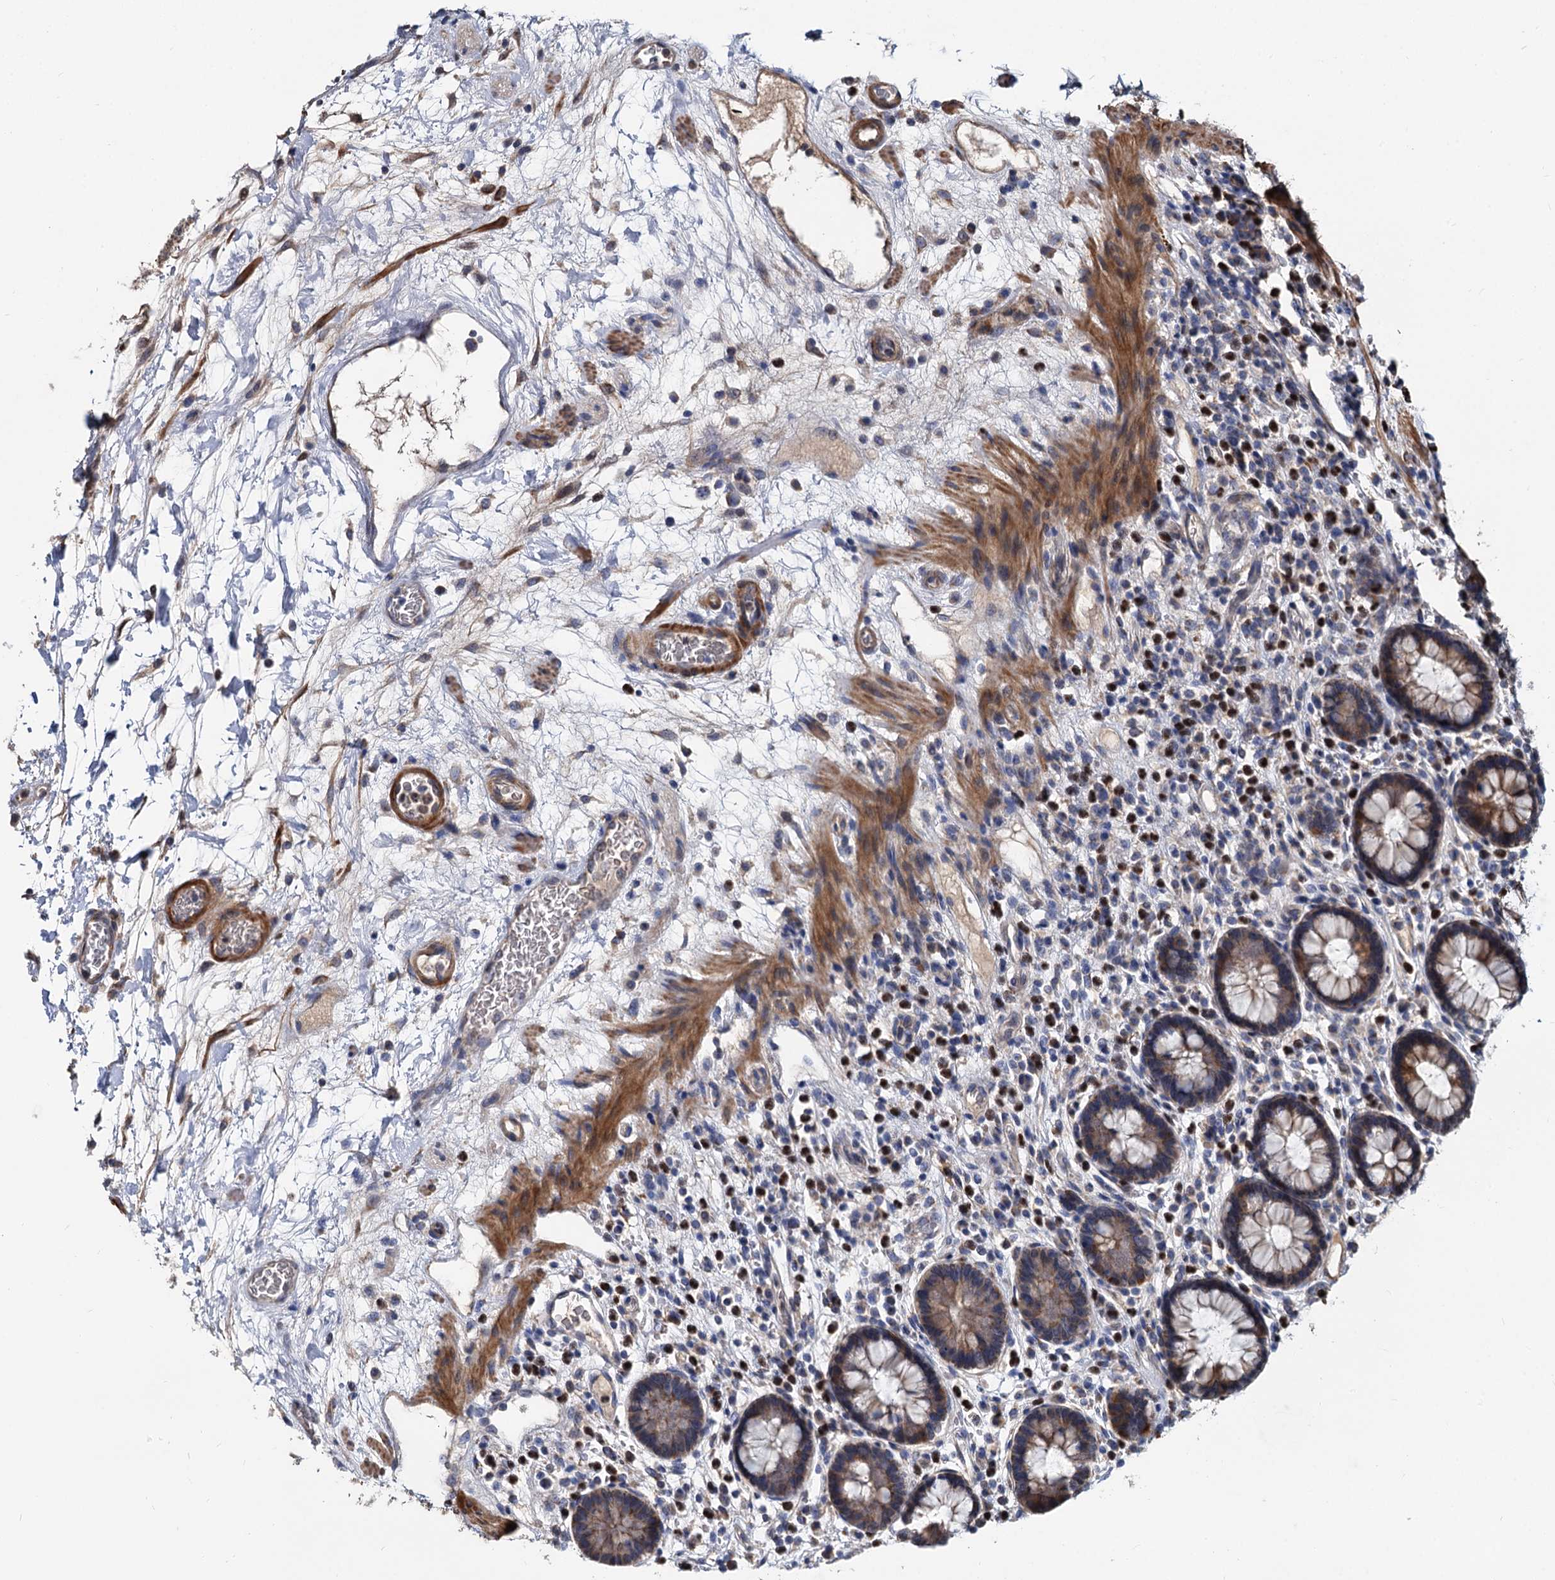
{"staining": {"intensity": "negative", "quantity": "none", "location": "none"}, "tissue": "colon", "cell_type": "Endothelial cells", "image_type": "normal", "snomed": [{"axis": "morphology", "description": "Normal tissue, NOS"}, {"axis": "topography", "description": "Colon"}], "caption": "Immunohistochemistry of normal colon demonstrates no staining in endothelial cells. (DAB immunohistochemistry, high magnification).", "gene": "ALKBH7", "patient": {"sex": "female", "age": 79}}